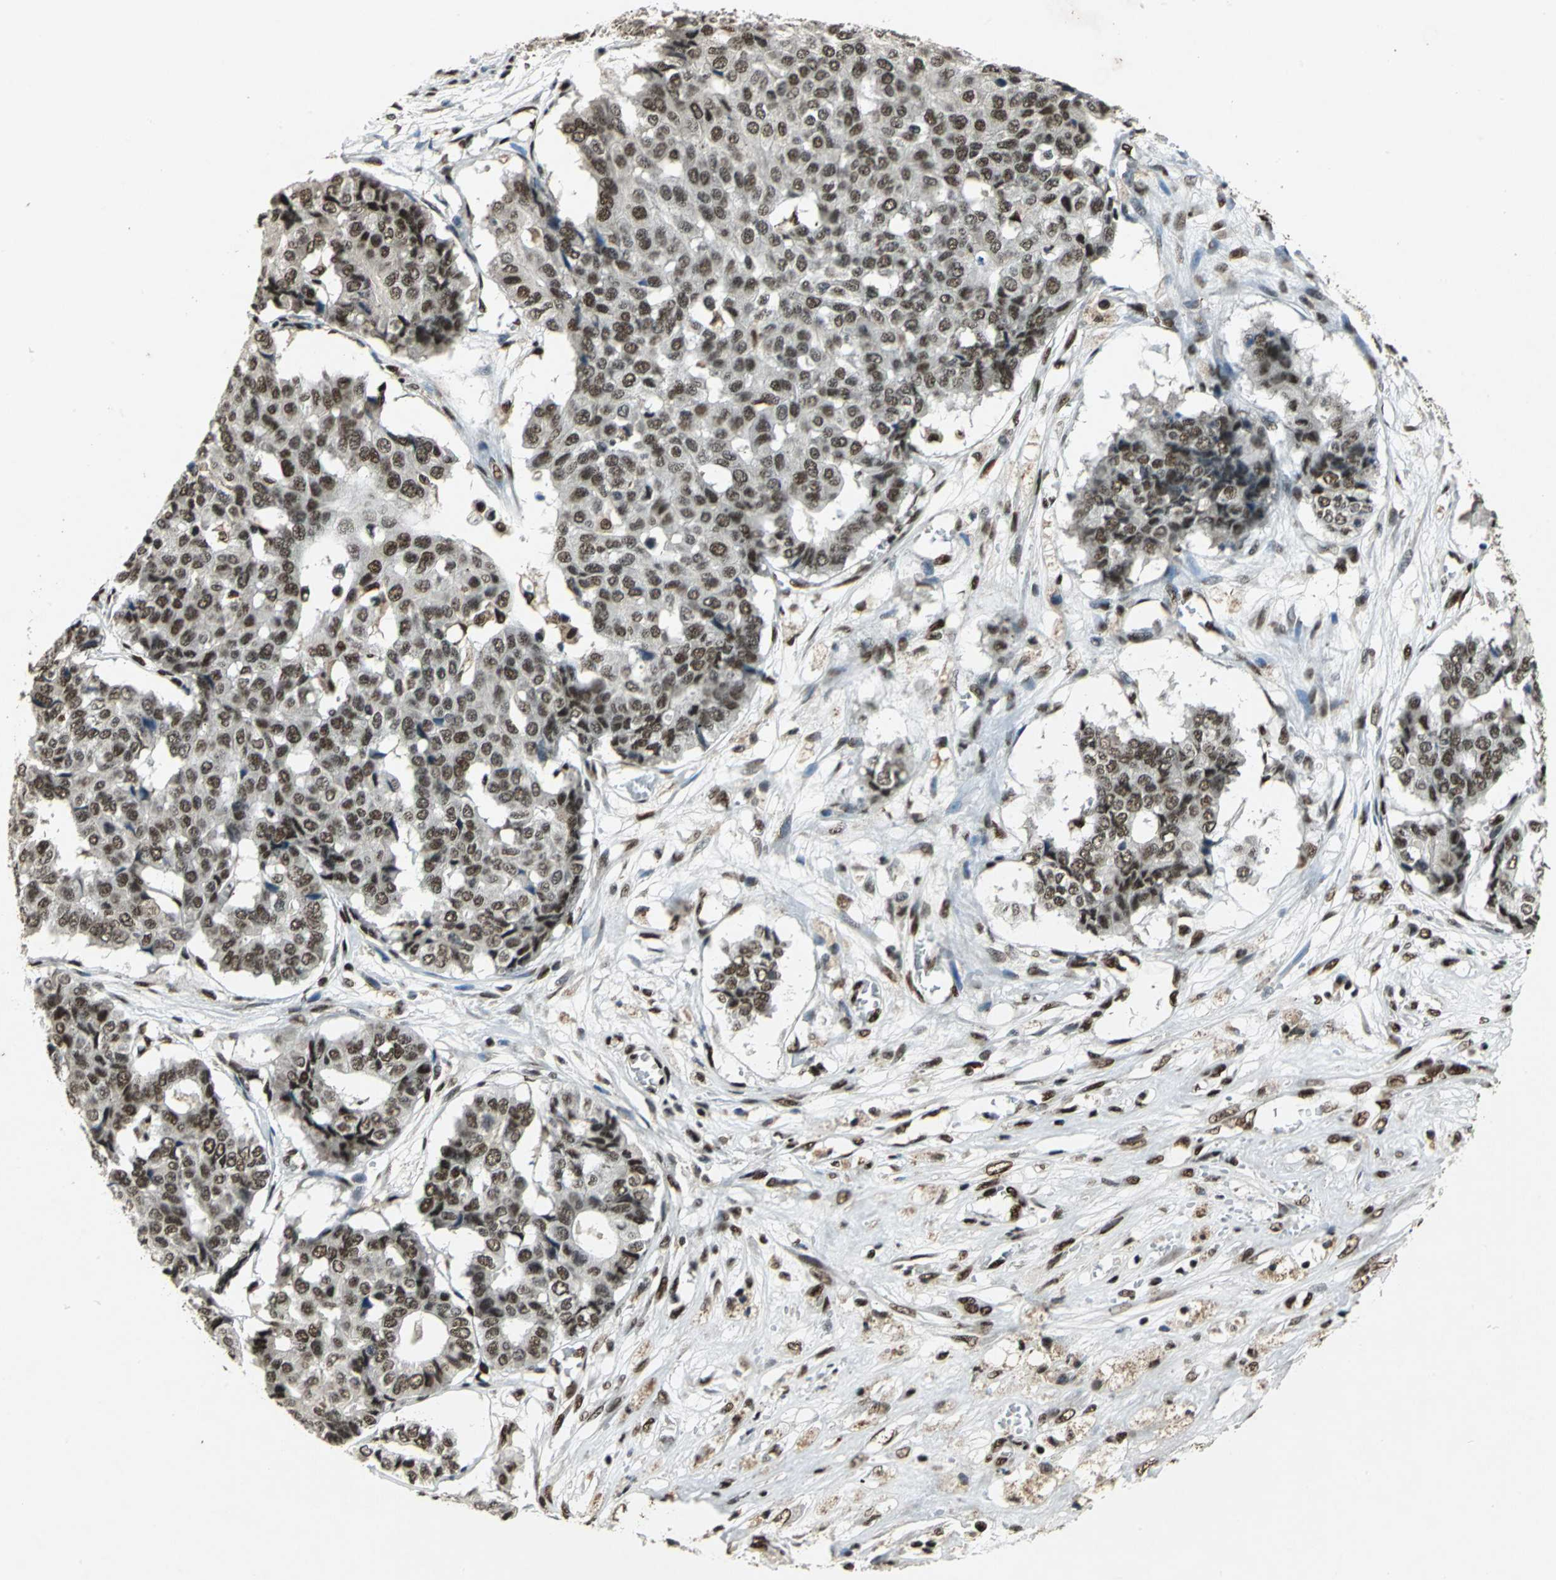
{"staining": {"intensity": "moderate", "quantity": ">75%", "location": "nuclear"}, "tissue": "pancreatic cancer", "cell_type": "Tumor cells", "image_type": "cancer", "snomed": [{"axis": "morphology", "description": "Adenocarcinoma, NOS"}, {"axis": "topography", "description": "Pancreas"}], "caption": "Immunohistochemistry (IHC) of human pancreatic cancer (adenocarcinoma) displays medium levels of moderate nuclear staining in approximately >75% of tumor cells.", "gene": "MTA2", "patient": {"sex": "male", "age": 50}}